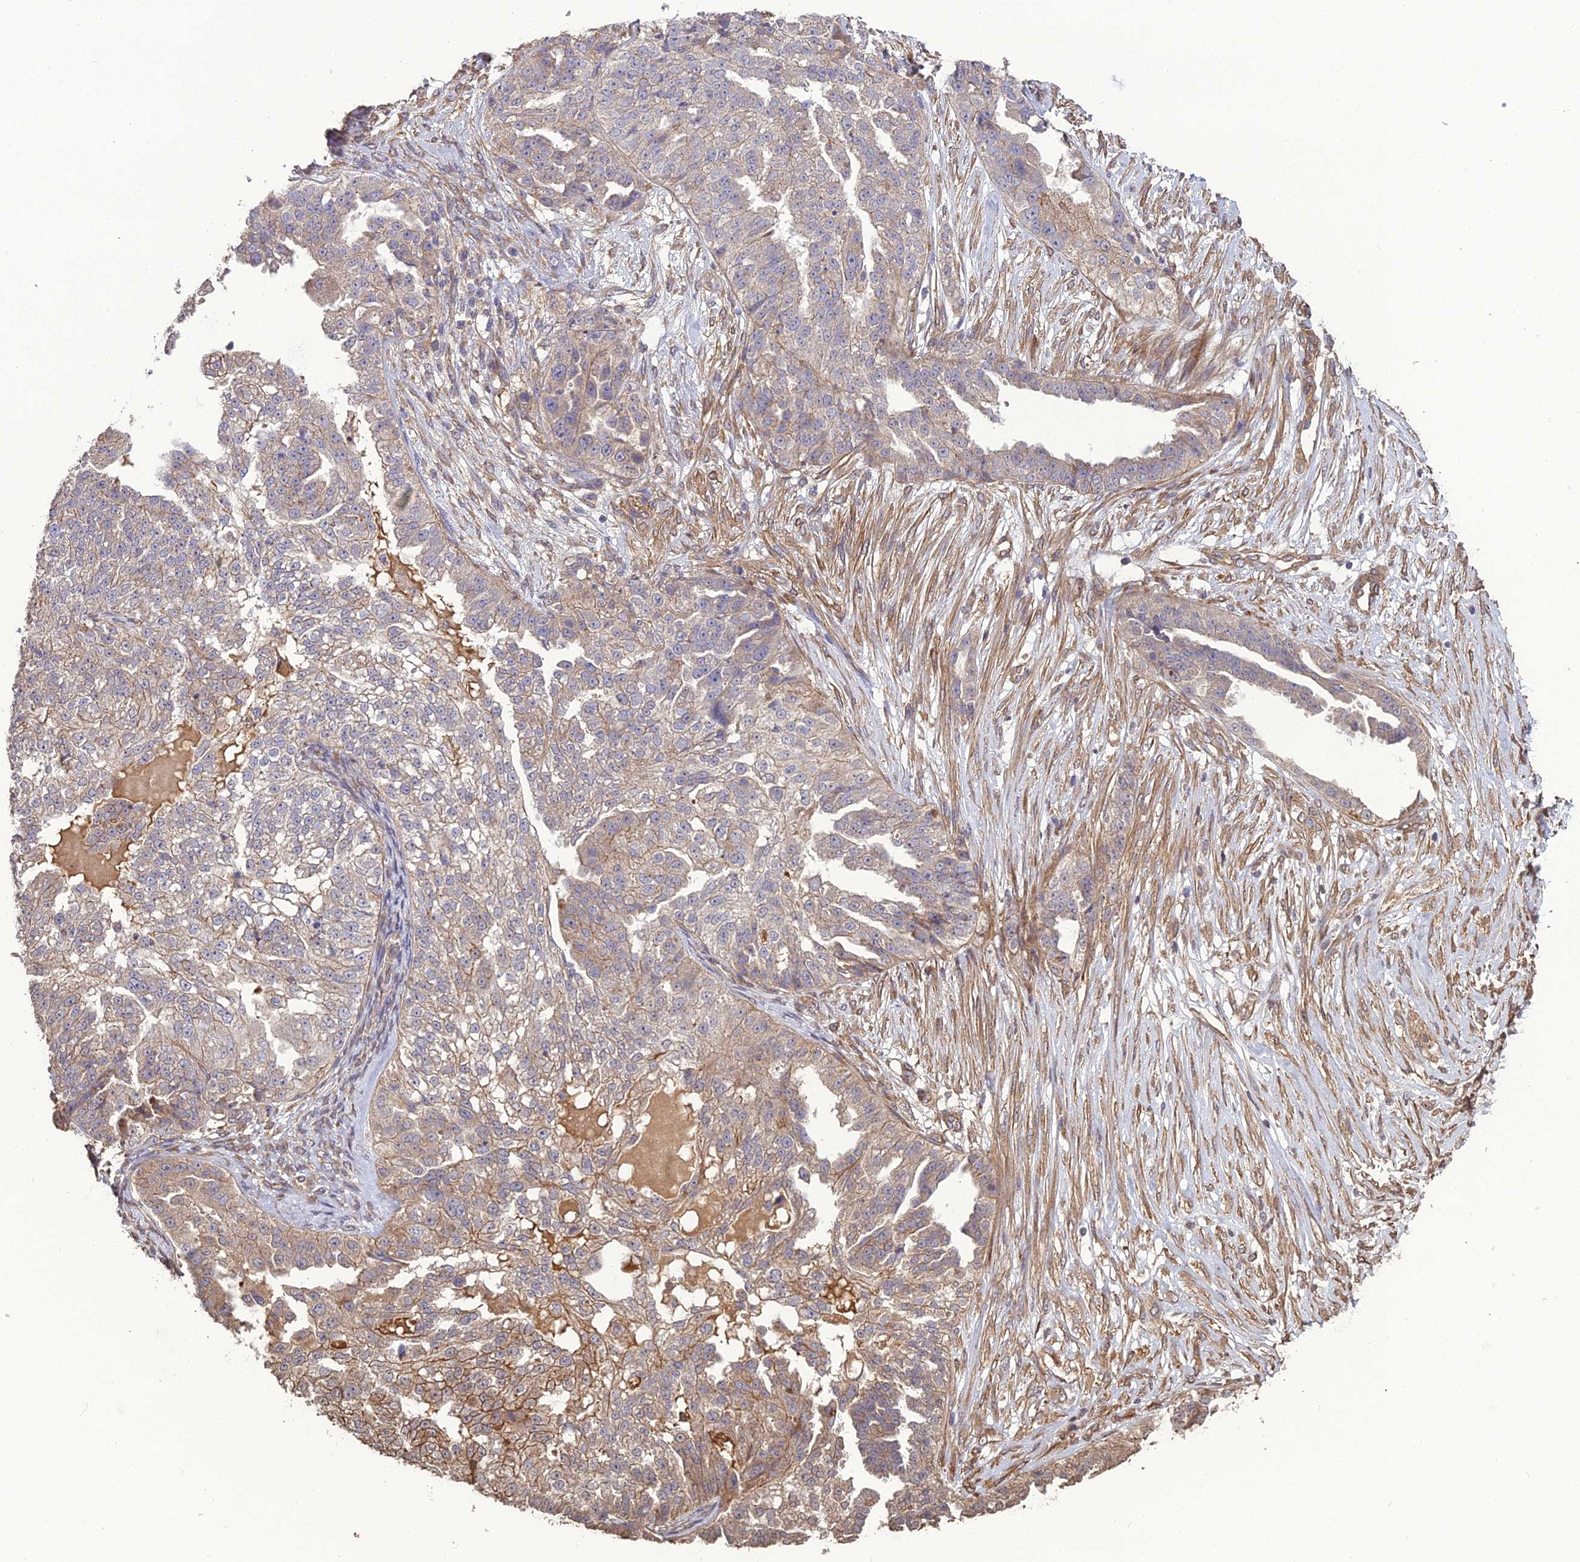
{"staining": {"intensity": "moderate", "quantity": "<25%", "location": "cytoplasmic/membranous"}, "tissue": "ovarian cancer", "cell_type": "Tumor cells", "image_type": "cancer", "snomed": [{"axis": "morphology", "description": "Cystadenocarcinoma, serous, NOS"}, {"axis": "topography", "description": "Ovary"}], "caption": "Ovarian cancer stained with a brown dye reveals moderate cytoplasmic/membranous positive staining in approximately <25% of tumor cells.", "gene": "ATP6V0A2", "patient": {"sex": "female", "age": 58}}